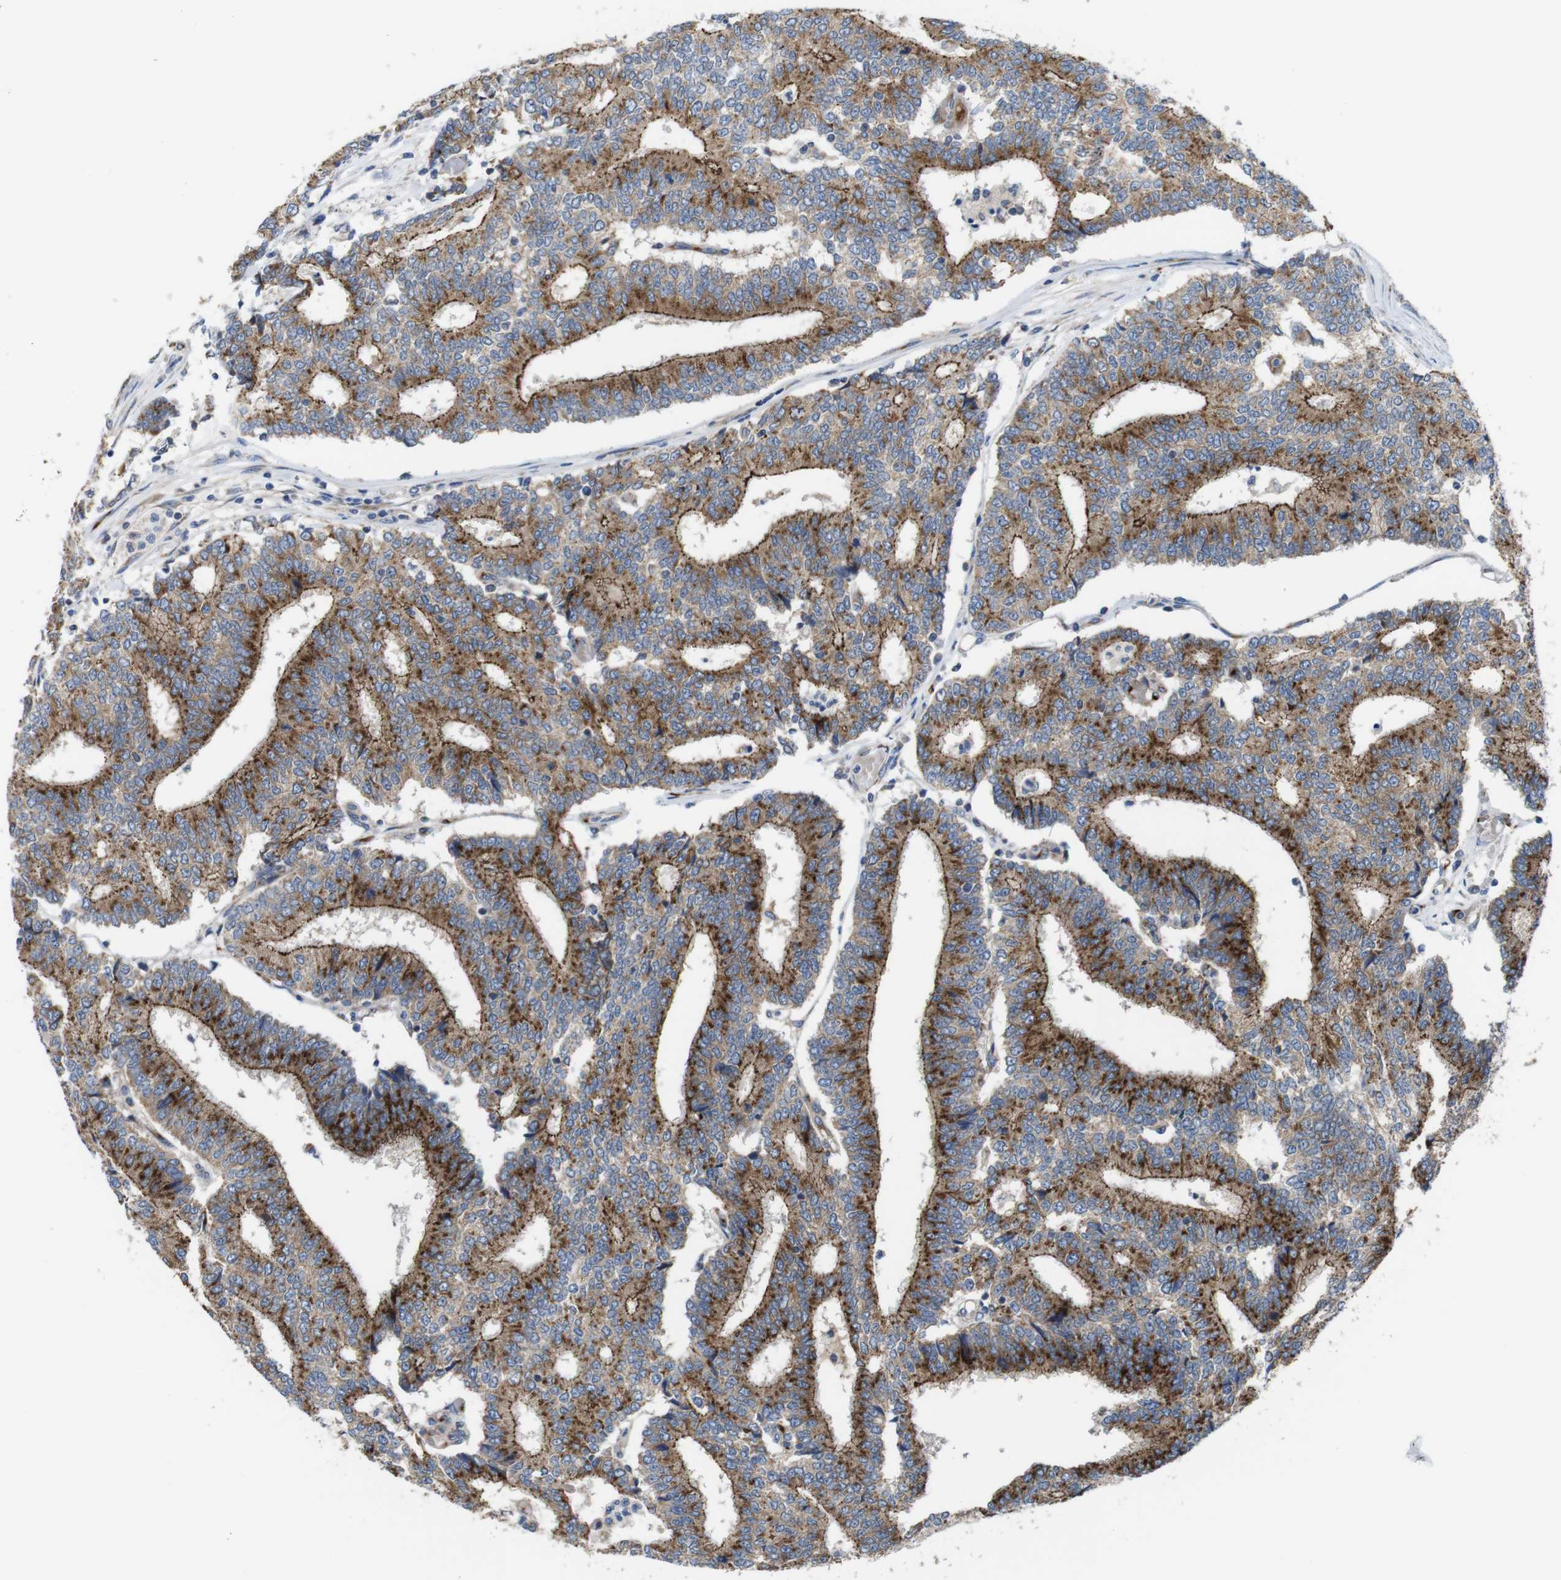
{"staining": {"intensity": "moderate", "quantity": ">75%", "location": "cytoplasmic/membranous"}, "tissue": "prostate cancer", "cell_type": "Tumor cells", "image_type": "cancer", "snomed": [{"axis": "morphology", "description": "Normal tissue, NOS"}, {"axis": "morphology", "description": "Adenocarcinoma, High grade"}, {"axis": "topography", "description": "Prostate"}, {"axis": "topography", "description": "Seminal veicle"}], "caption": "The micrograph shows immunohistochemical staining of prostate cancer (high-grade adenocarcinoma). There is moderate cytoplasmic/membranous expression is identified in approximately >75% of tumor cells. The staining was performed using DAB (3,3'-diaminobenzidine), with brown indicating positive protein expression. Nuclei are stained blue with hematoxylin.", "gene": "EFCAB14", "patient": {"sex": "male", "age": 55}}